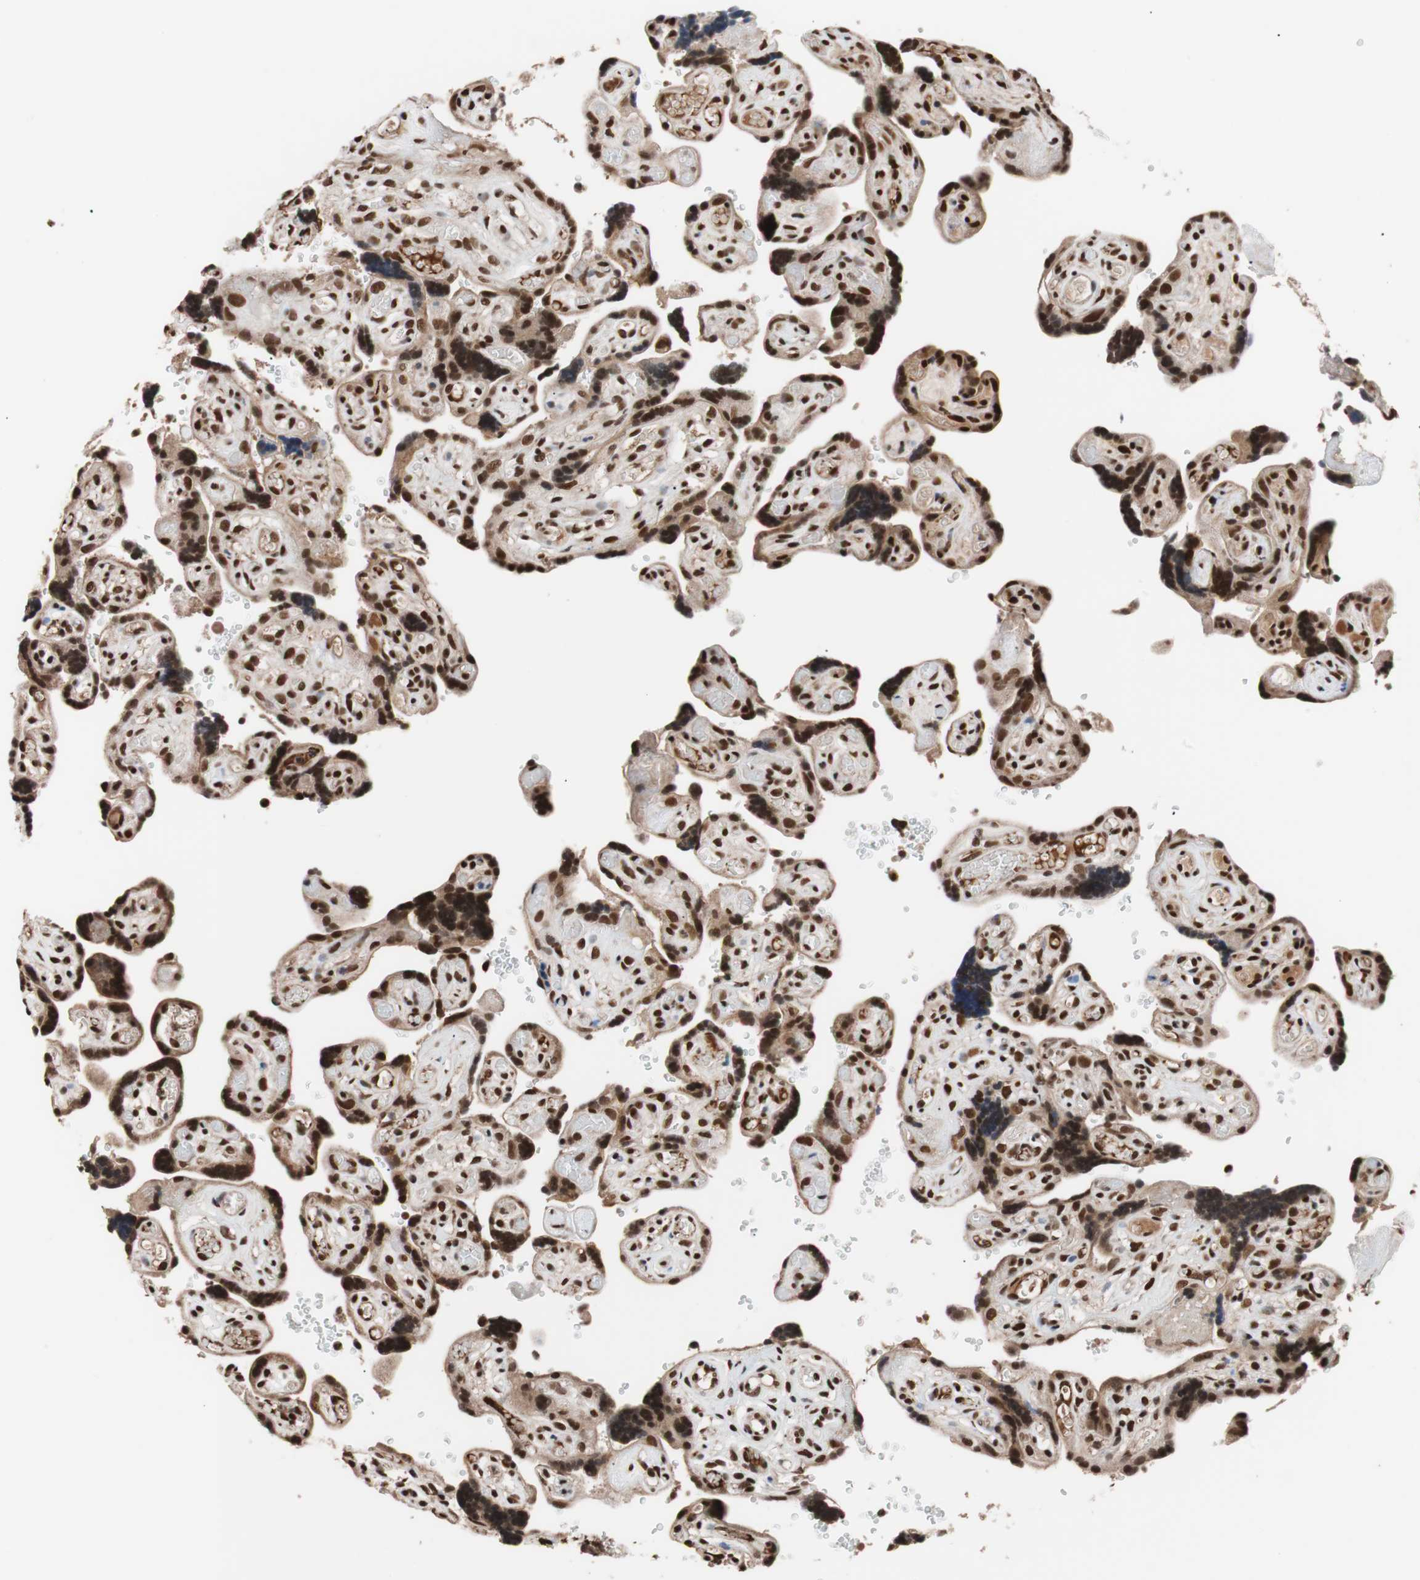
{"staining": {"intensity": "strong", "quantity": ">75%", "location": "nuclear"}, "tissue": "placenta", "cell_type": "Decidual cells", "image_type": "normal", "snomed": [{"axis": "morphology", "description": "Normal tissue, NOS"}, {"axis": "topography", "description": "Placenta"}], "caption": "Placenta stained for a protein (brown) displays strong nuclear positive positivity in approximately >75% of decidual cells.", "gene": "CHAMP1", "patient": {"sex": "female", "age": 30}}